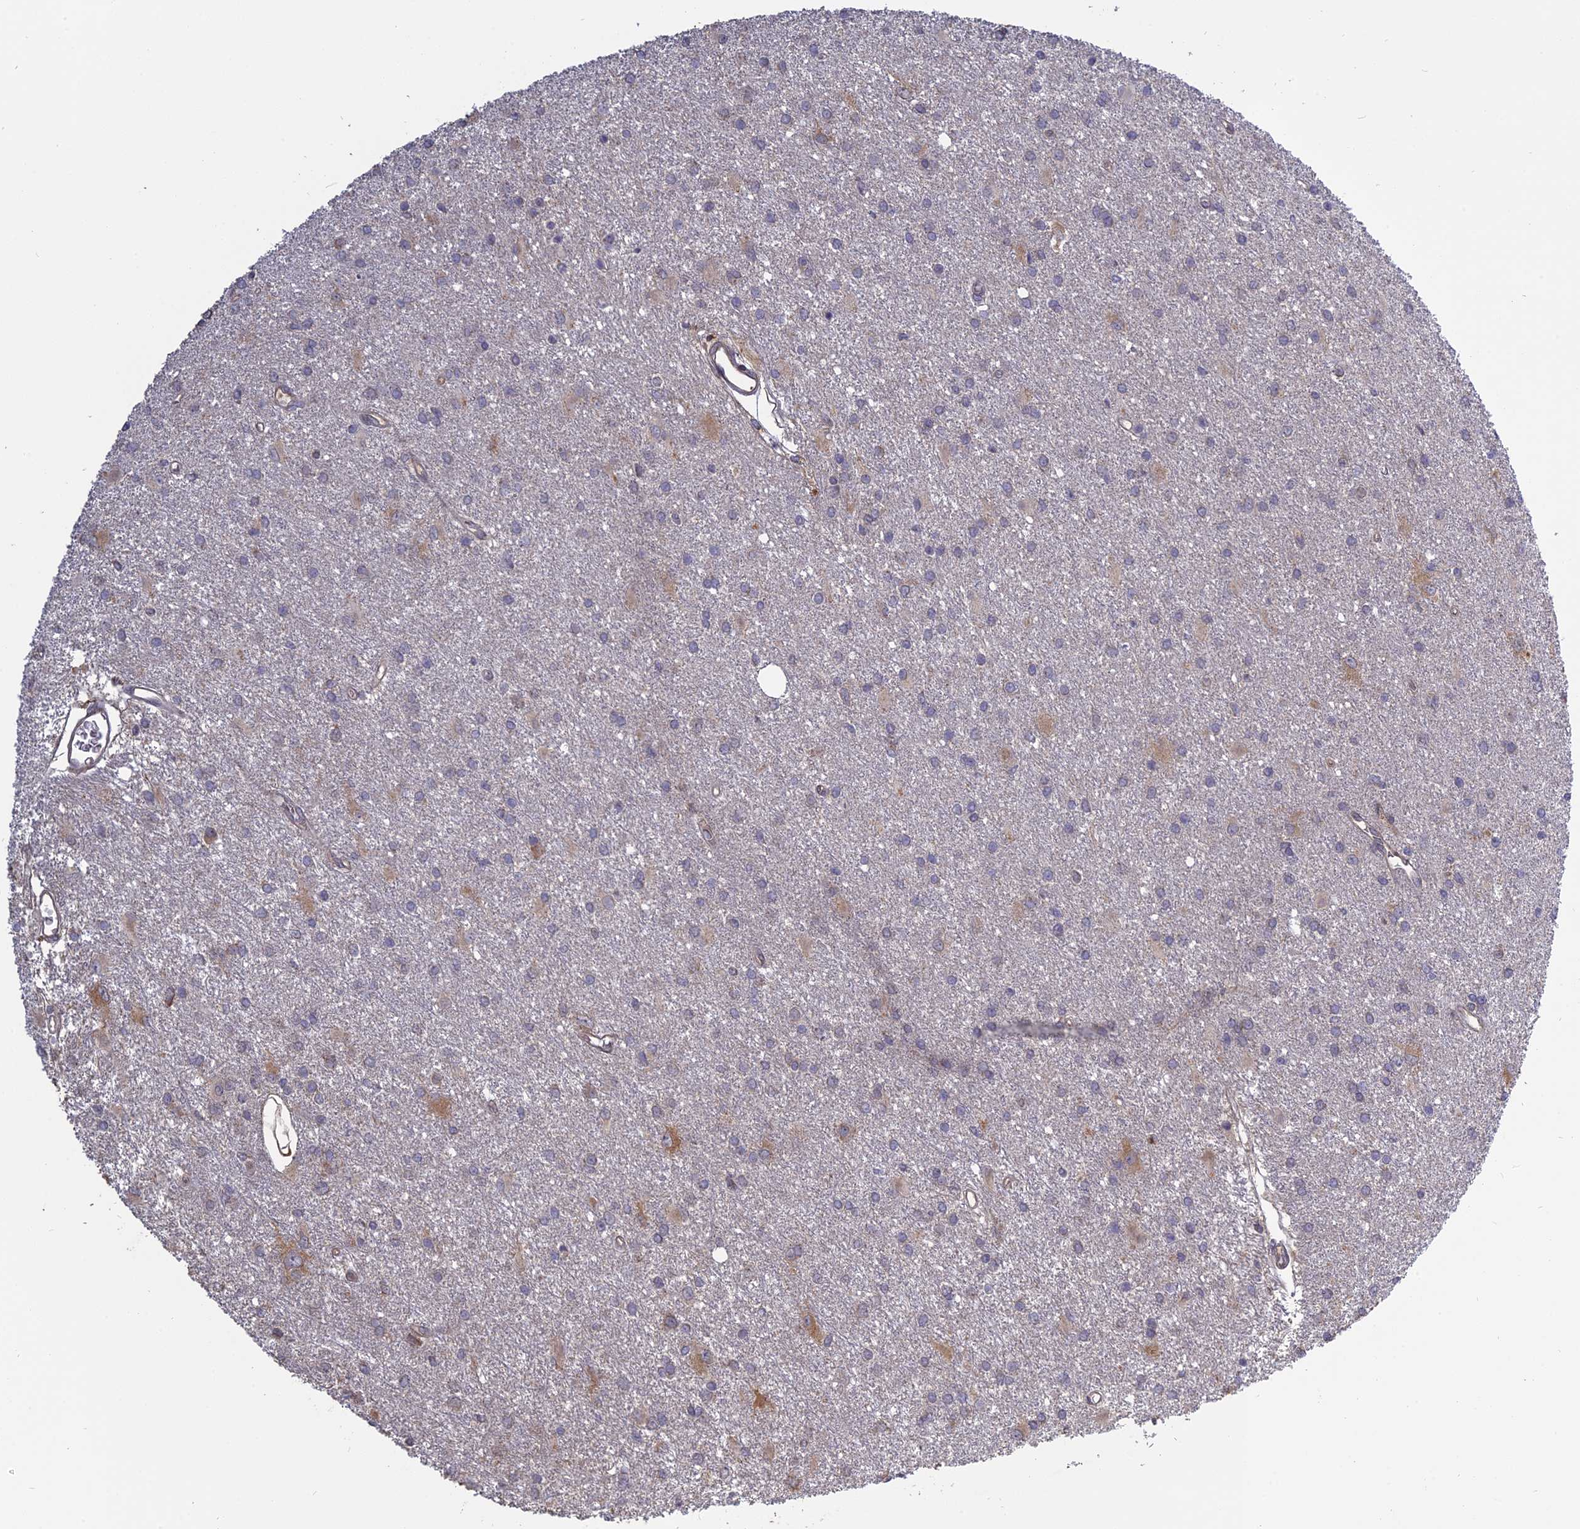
{"staining": {"intensity": "weak", "quantity": "<25%", "location": "cytoplasmic/membranous"}, "tissue": "glioma", "cell_type": "Tumor cells", "image_type": "cancer", "snomed": [{"axis": "morphology", "description": "Glioma, malignant, High grade"}, {"axis": "topography", "description": "Brain"}], "caption": "Immunohistochemistry (IHC) of human glioma demonstrates no positivity in tumor cells.", "gene": "PPIC", "patient": {"sex": "female", "age": 50}}